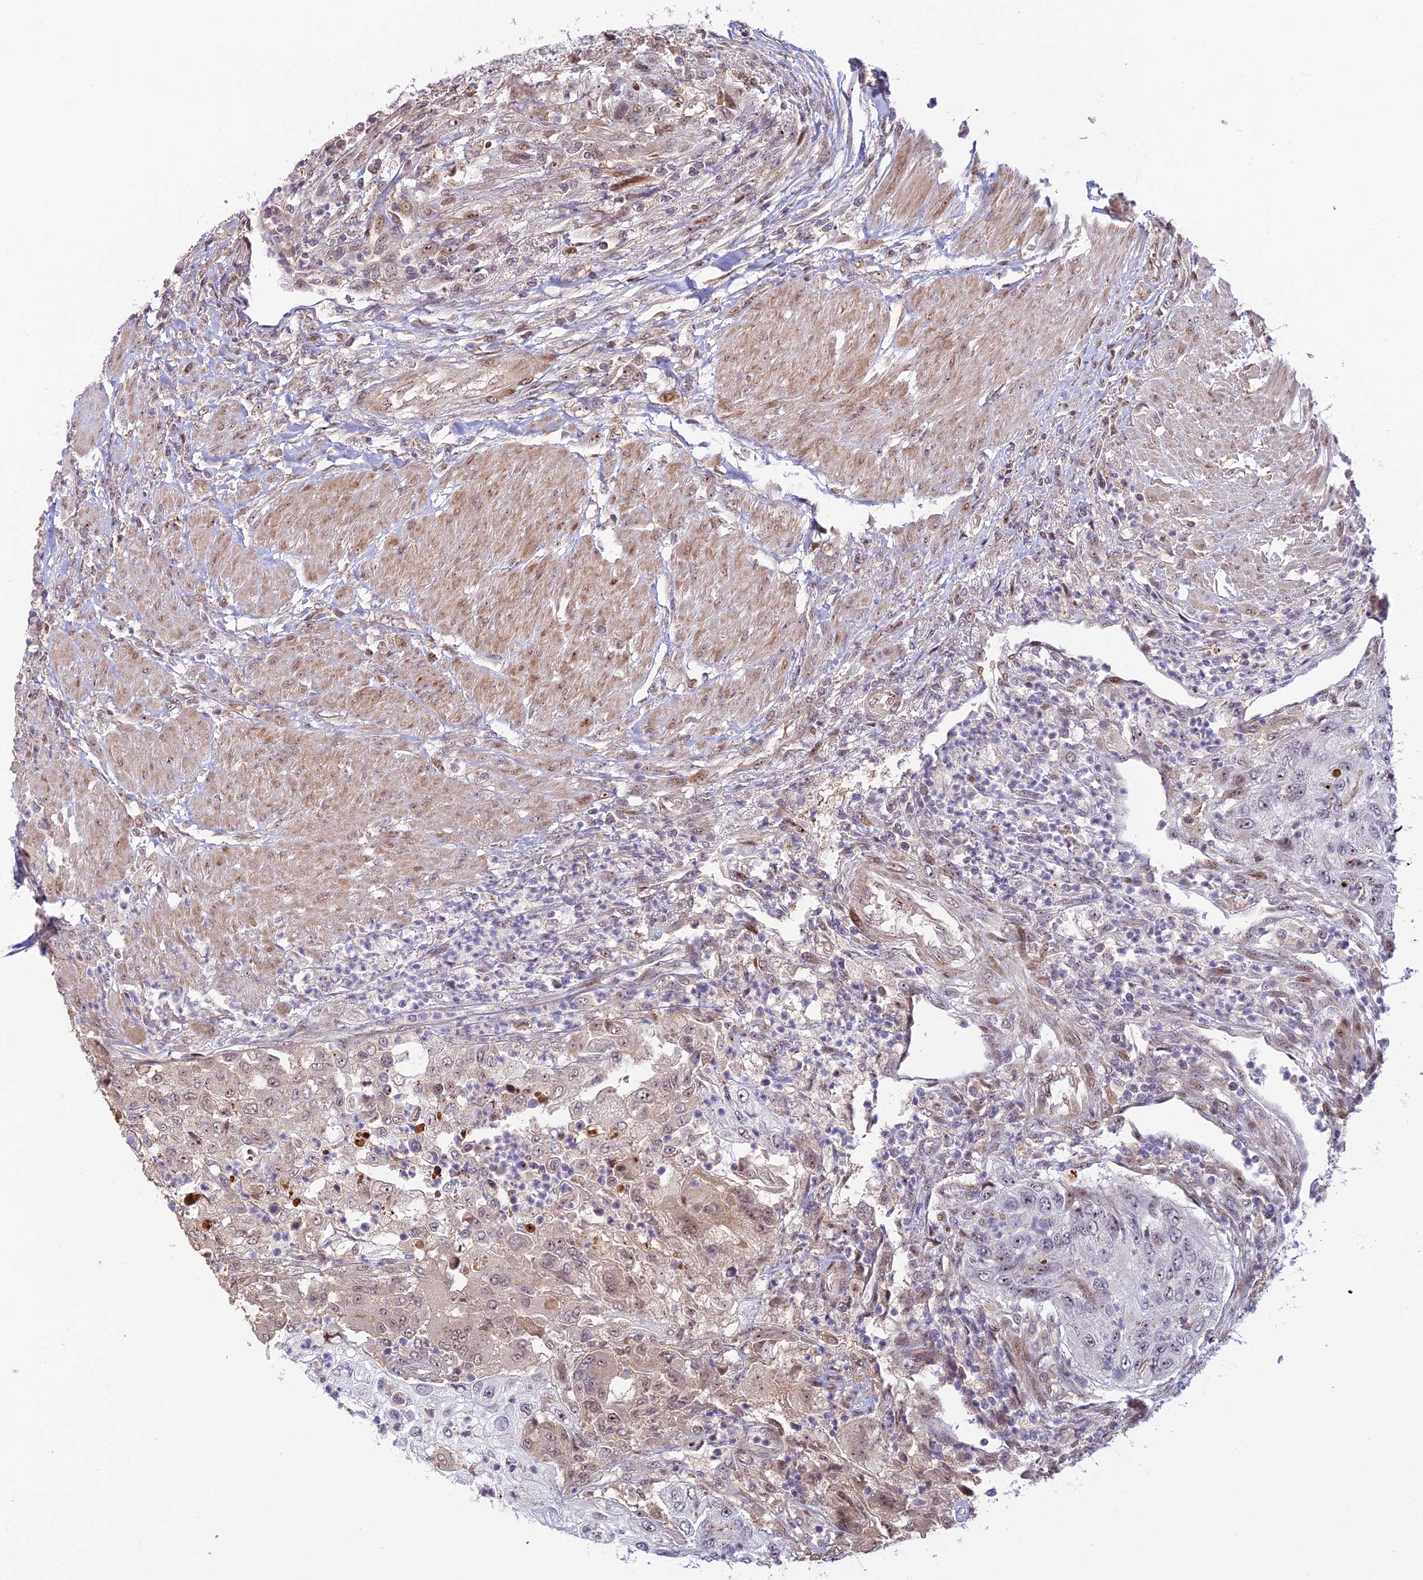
{"staining": {"intensity": "weak", "quantity": "<25%", "location": "cytoplasmic/membranous"}, "tissue": "urothelial cancer", "cell_type": "Tumor cells", "image_type": "cancer", "snomed": [{"axis": "morphology", "description": "Urothelial carcinoma, High grade"}, {"axis": "topography", "description": "Urinary bladder"}], "caption": "Protein analysis of urothelial cancer demonstrates no significant staining in tumor cells. (Stains: DAB immunohistochemistry (IHC) with hematoxylin counter stain, Microscopy: brightfield microscopy at high magnification).", "gene": "UFSP2", "patient": {"sex": "female", "age": 60}}